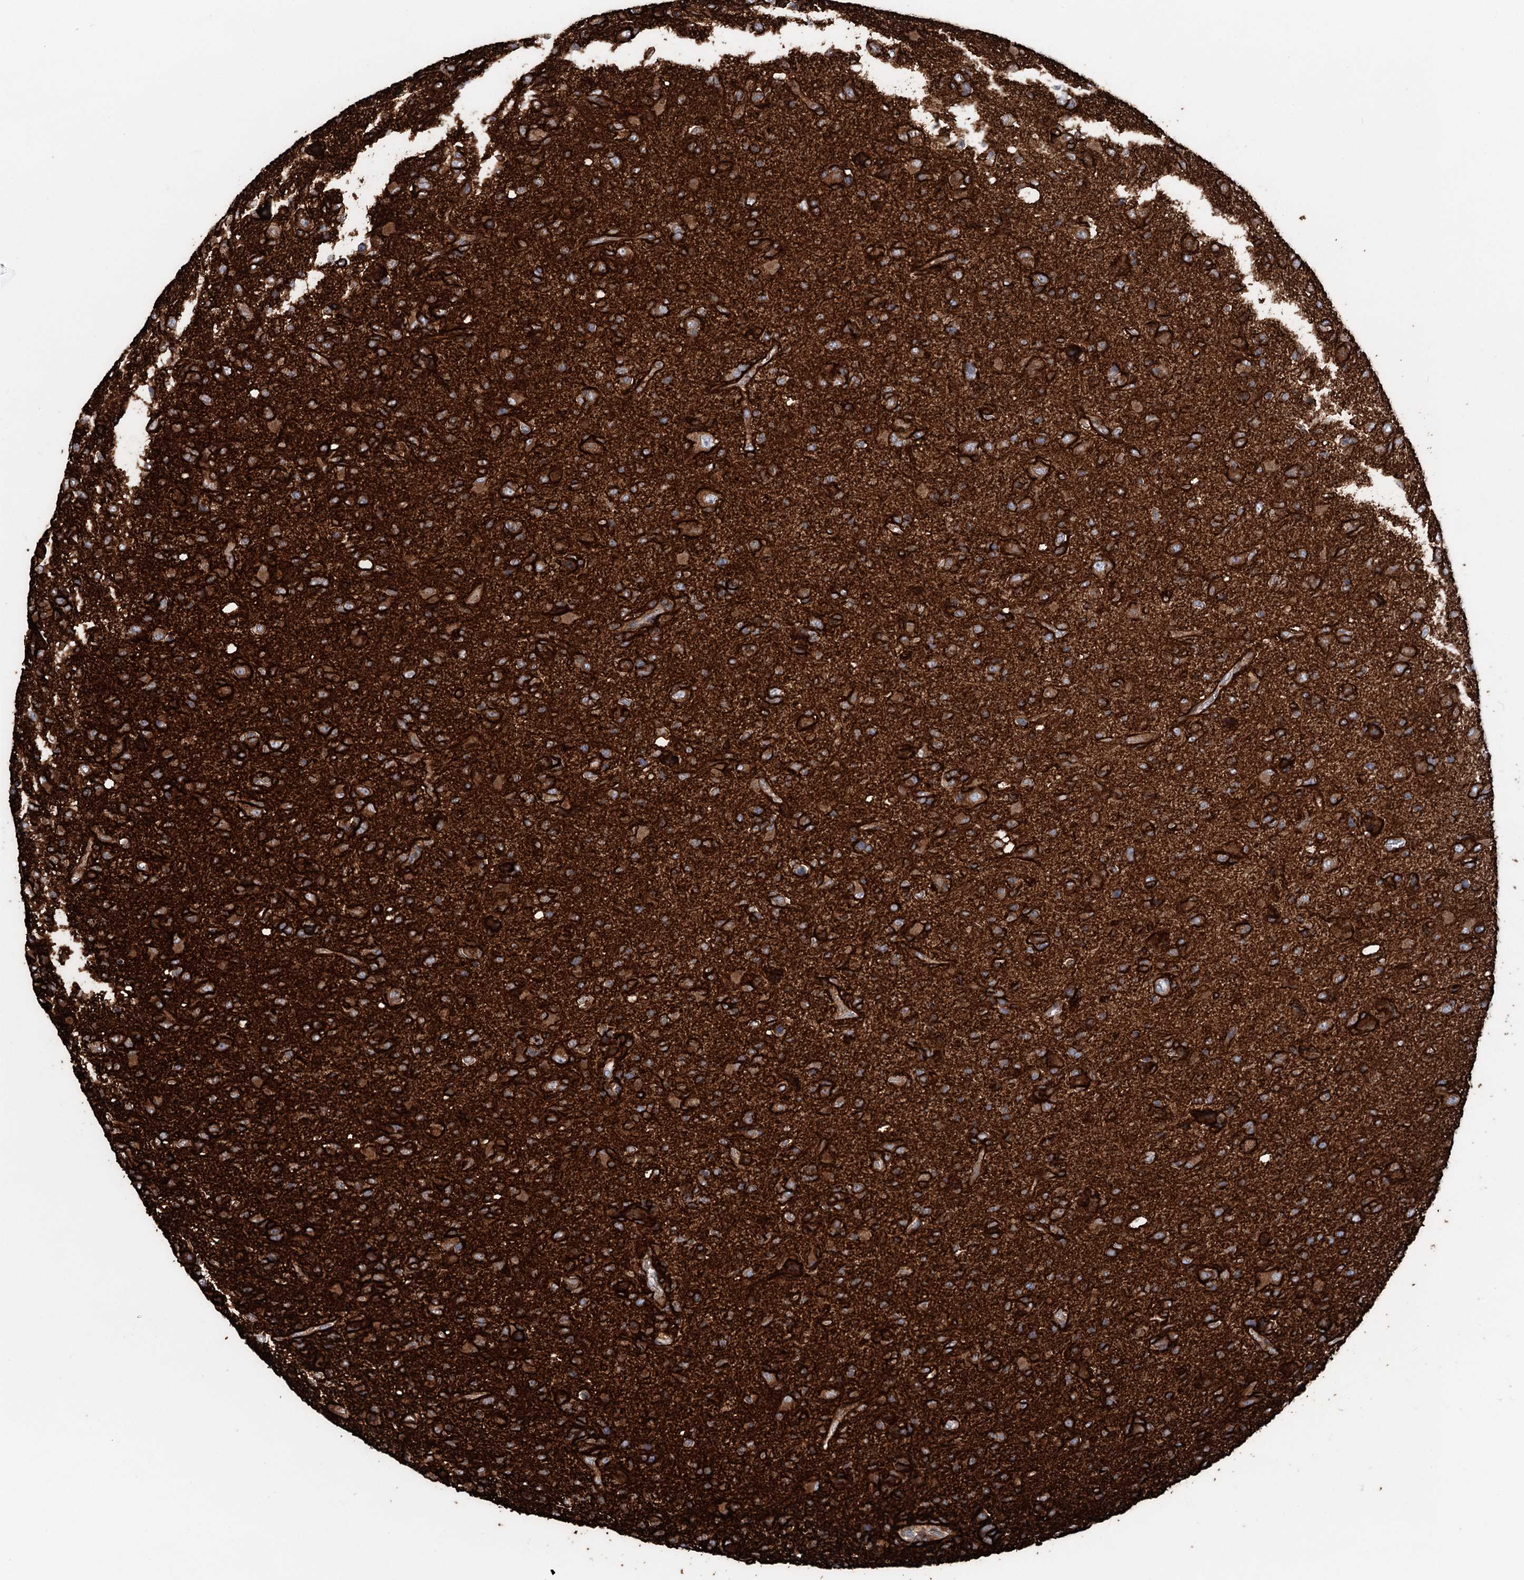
{"staining": {"intensity": "moderate", "quantity": ">75%", "location": "cytoplasmic/membranous"}, "tissue": "glioma", "cell_type": "Tumor cells", "image_type": "cancer", "snomed": [{"axis": "morphology", "description": "Glioma, malignant, High grade"}, {"axis": "topography", "description": "Brain"}], "caption": "Glioma stained with immunohistochemistry reveals moderate cytoplasmic/membranous expression in approximately >75% of tumor cells. The staining was performed using DAB, with brown indicating positive protein expression. Nuclei are stained blue with hematoxylin.", "gene": "ERP29", "patient": {"sex": "female", "age": 57}}